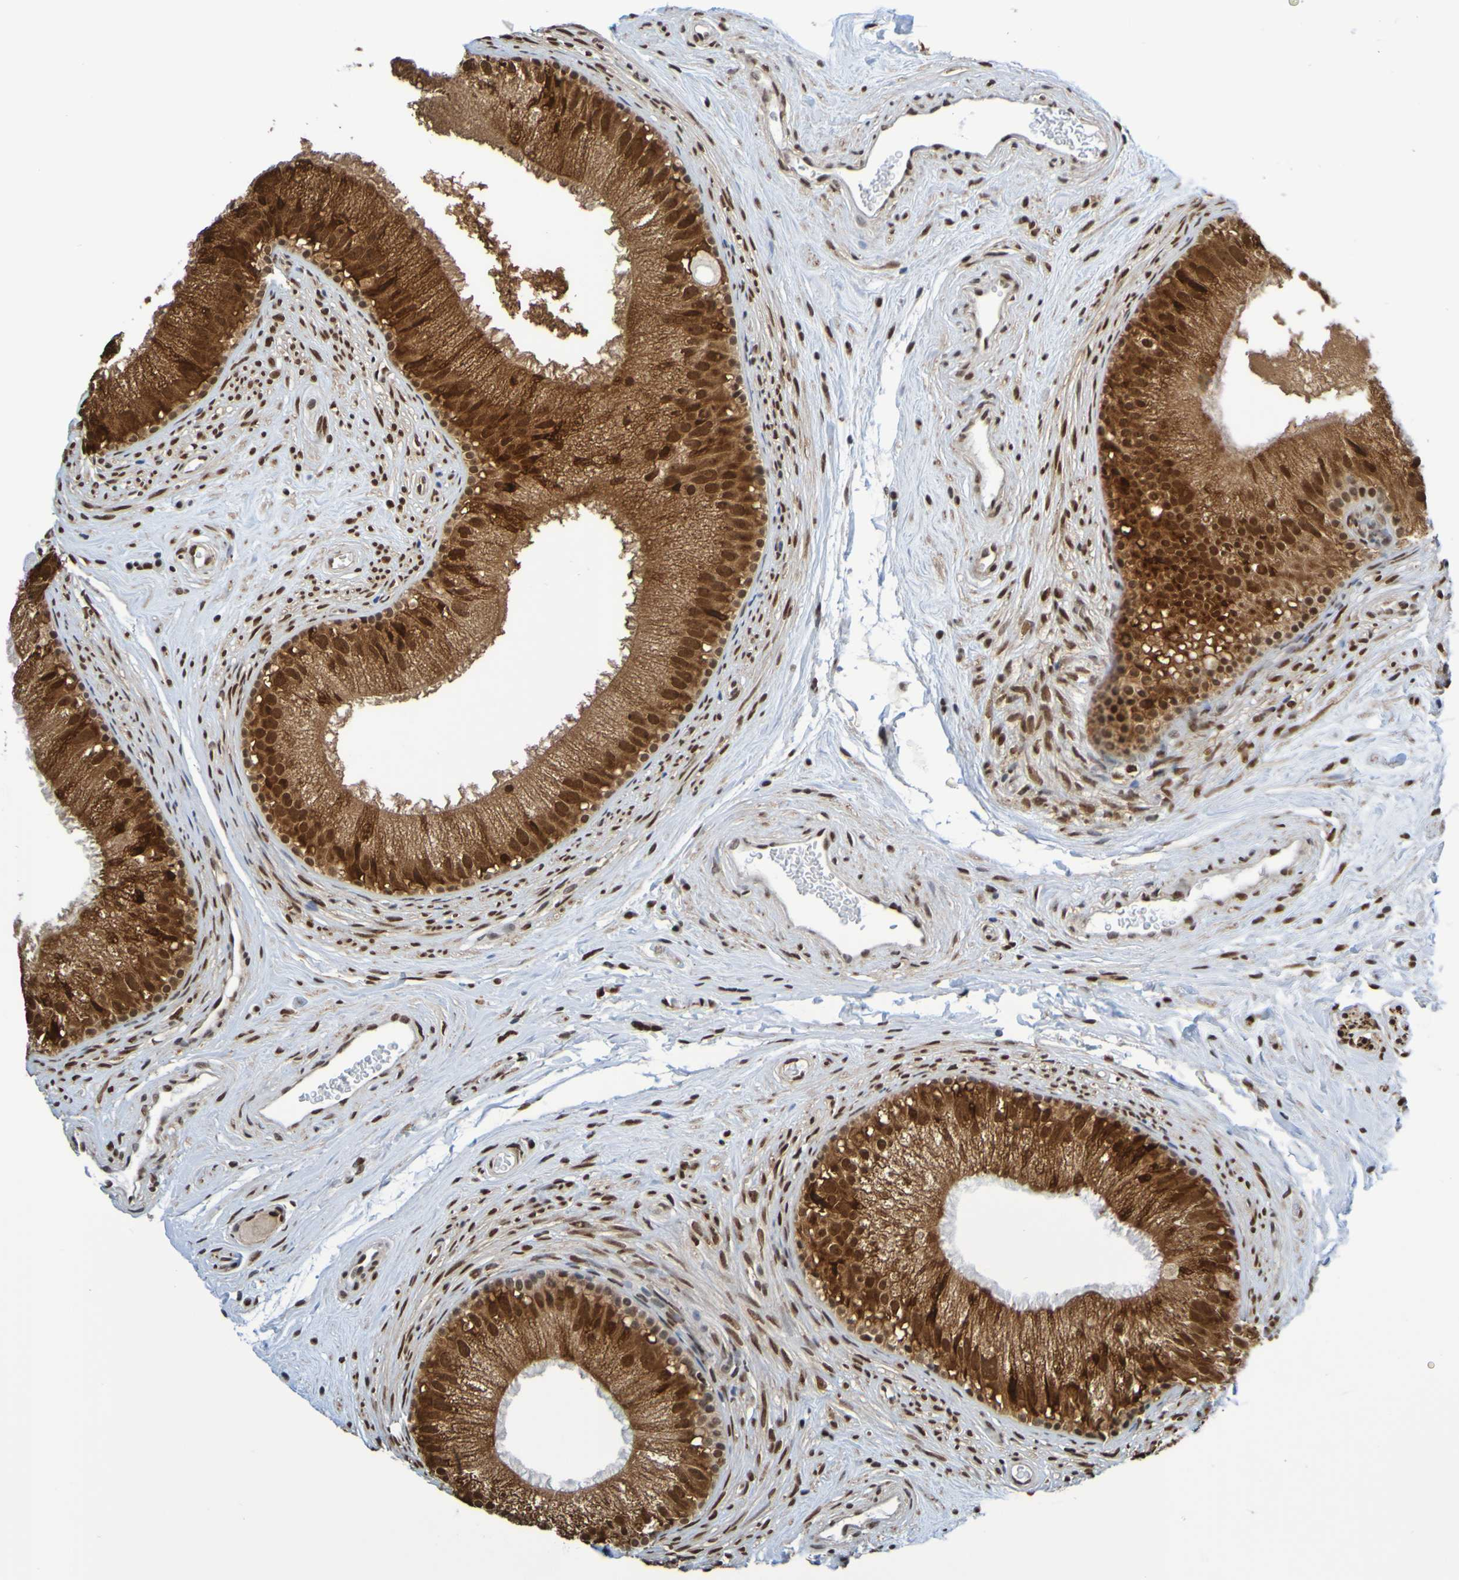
{"staining": {"intensity": "strong", "quantity": ">75%", "location": "cytoplasmic/membranous,nuclear"}, "tissue": "epididymis", "cell_type": "Glandular cells", "image_type": "normal", "snomed": [{"axis": "morphology", "description": "Normal tissue, NOS"}, {"axis": "topography", "description": "Epididymis"}], "caption": "A histopathology image of human epididymis stained for a protein exhibits strong cytoplasmic/membranous,nuclear brown staining in glandular cells. The staining was performed using DAB (3,3'-diaminobenzidine), with brown indicating positive protein expression. Nuclei are stained blue with hematoxylin.", "gene": "HDAC2", "patient": {"sex": "male", "age": 56}}